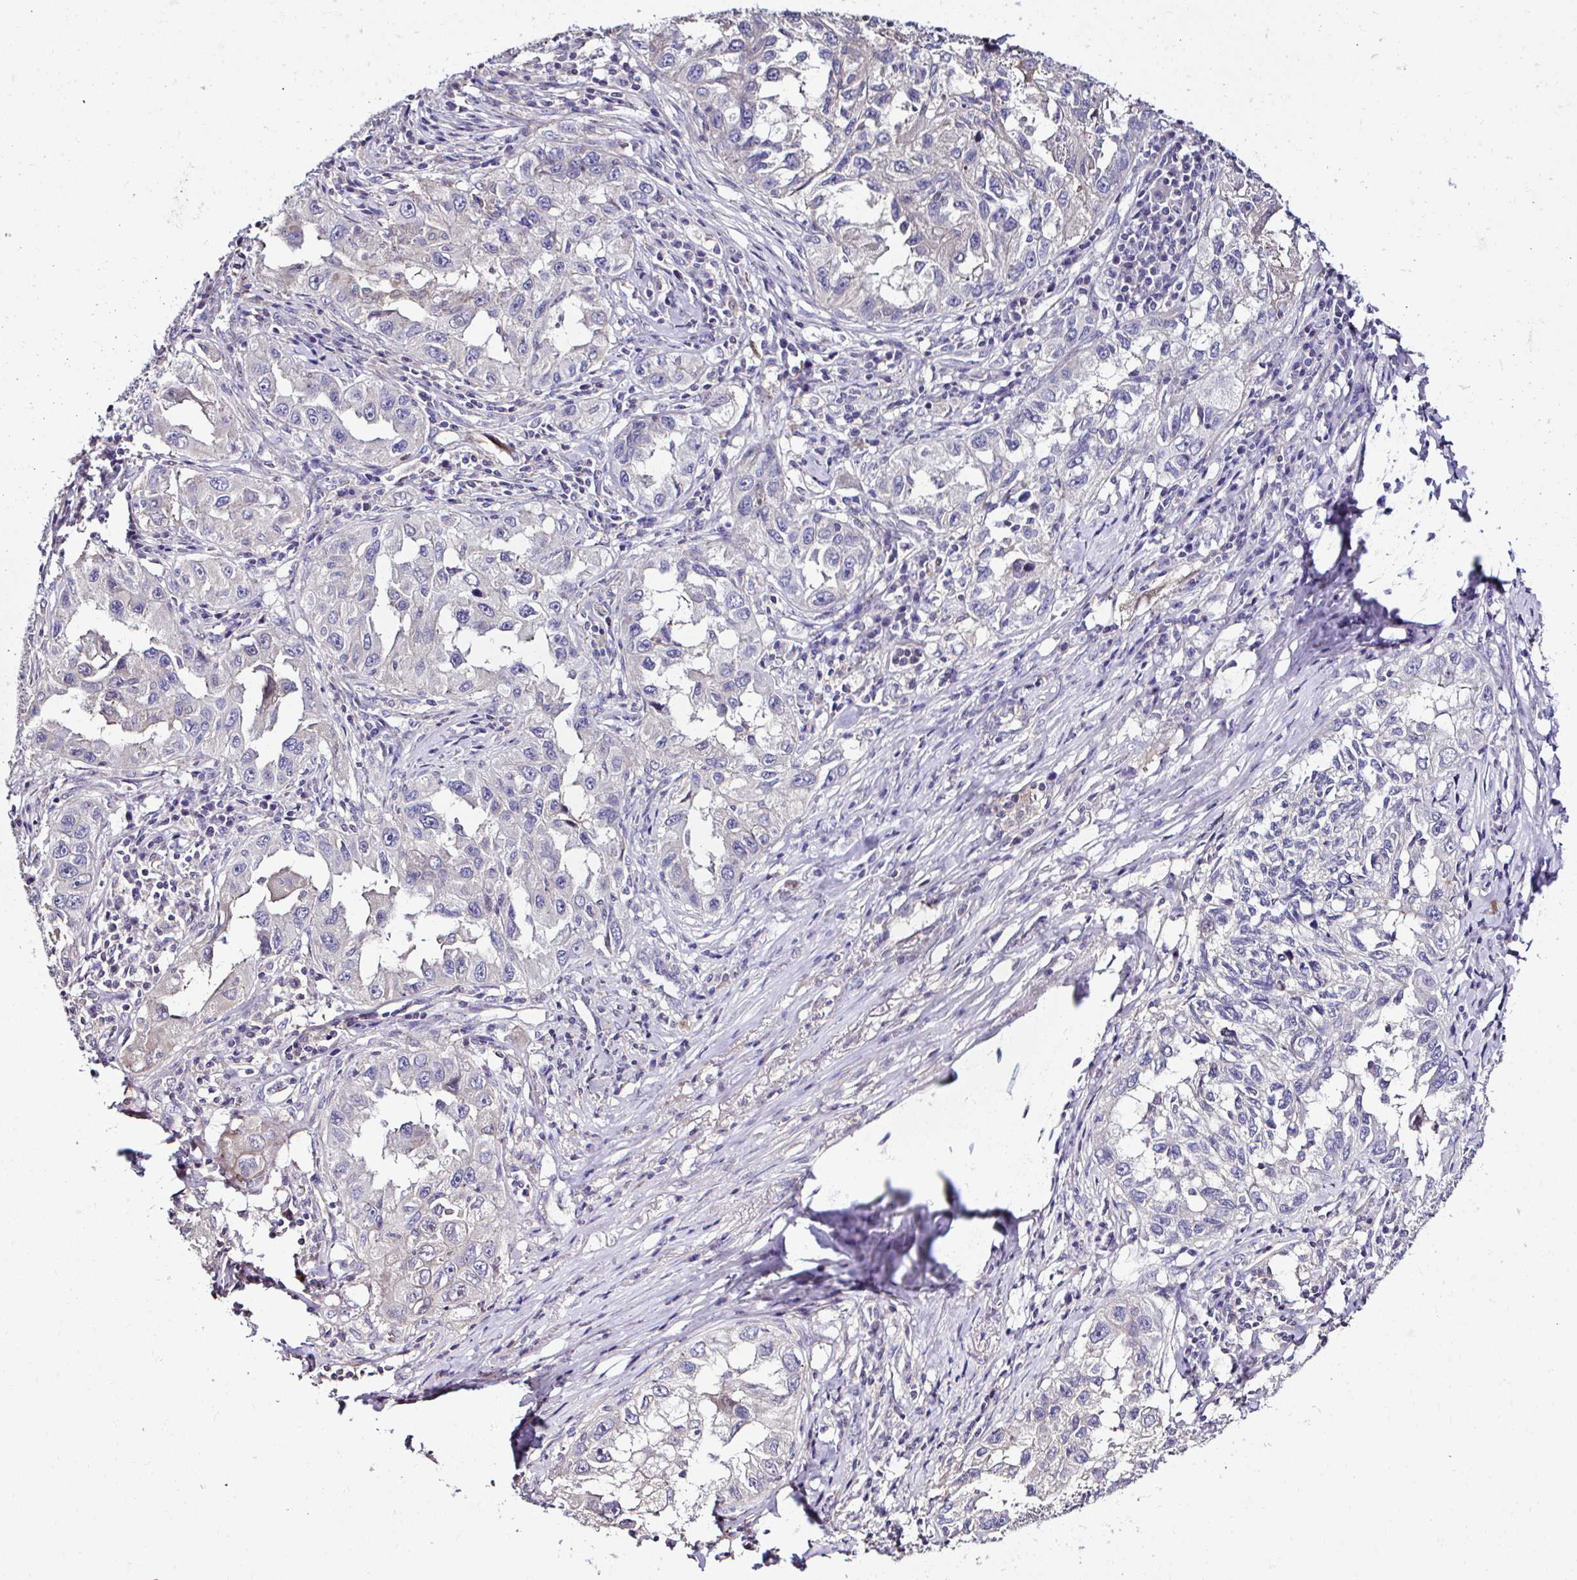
{"staining": {"intensity": "negative", "quantity": "none", "location": "none"}, "tissue": "lung cancer", "cell_type": "Tumor cells", "image_type": "cancer", "snomed": [{"axis": "morphology", "description": "Adenocarcinoma, NOS"}, {"axis": "topography", "description": "Lung"}], "caption": "DAB (3,3'-diaminobenzidine) immunohistochemical staining of human lung adenocarcinoma shows no significant staining in tumor cells.", "gene": "CCDC85C", "patient": {"sex": "female", "age": 73}}